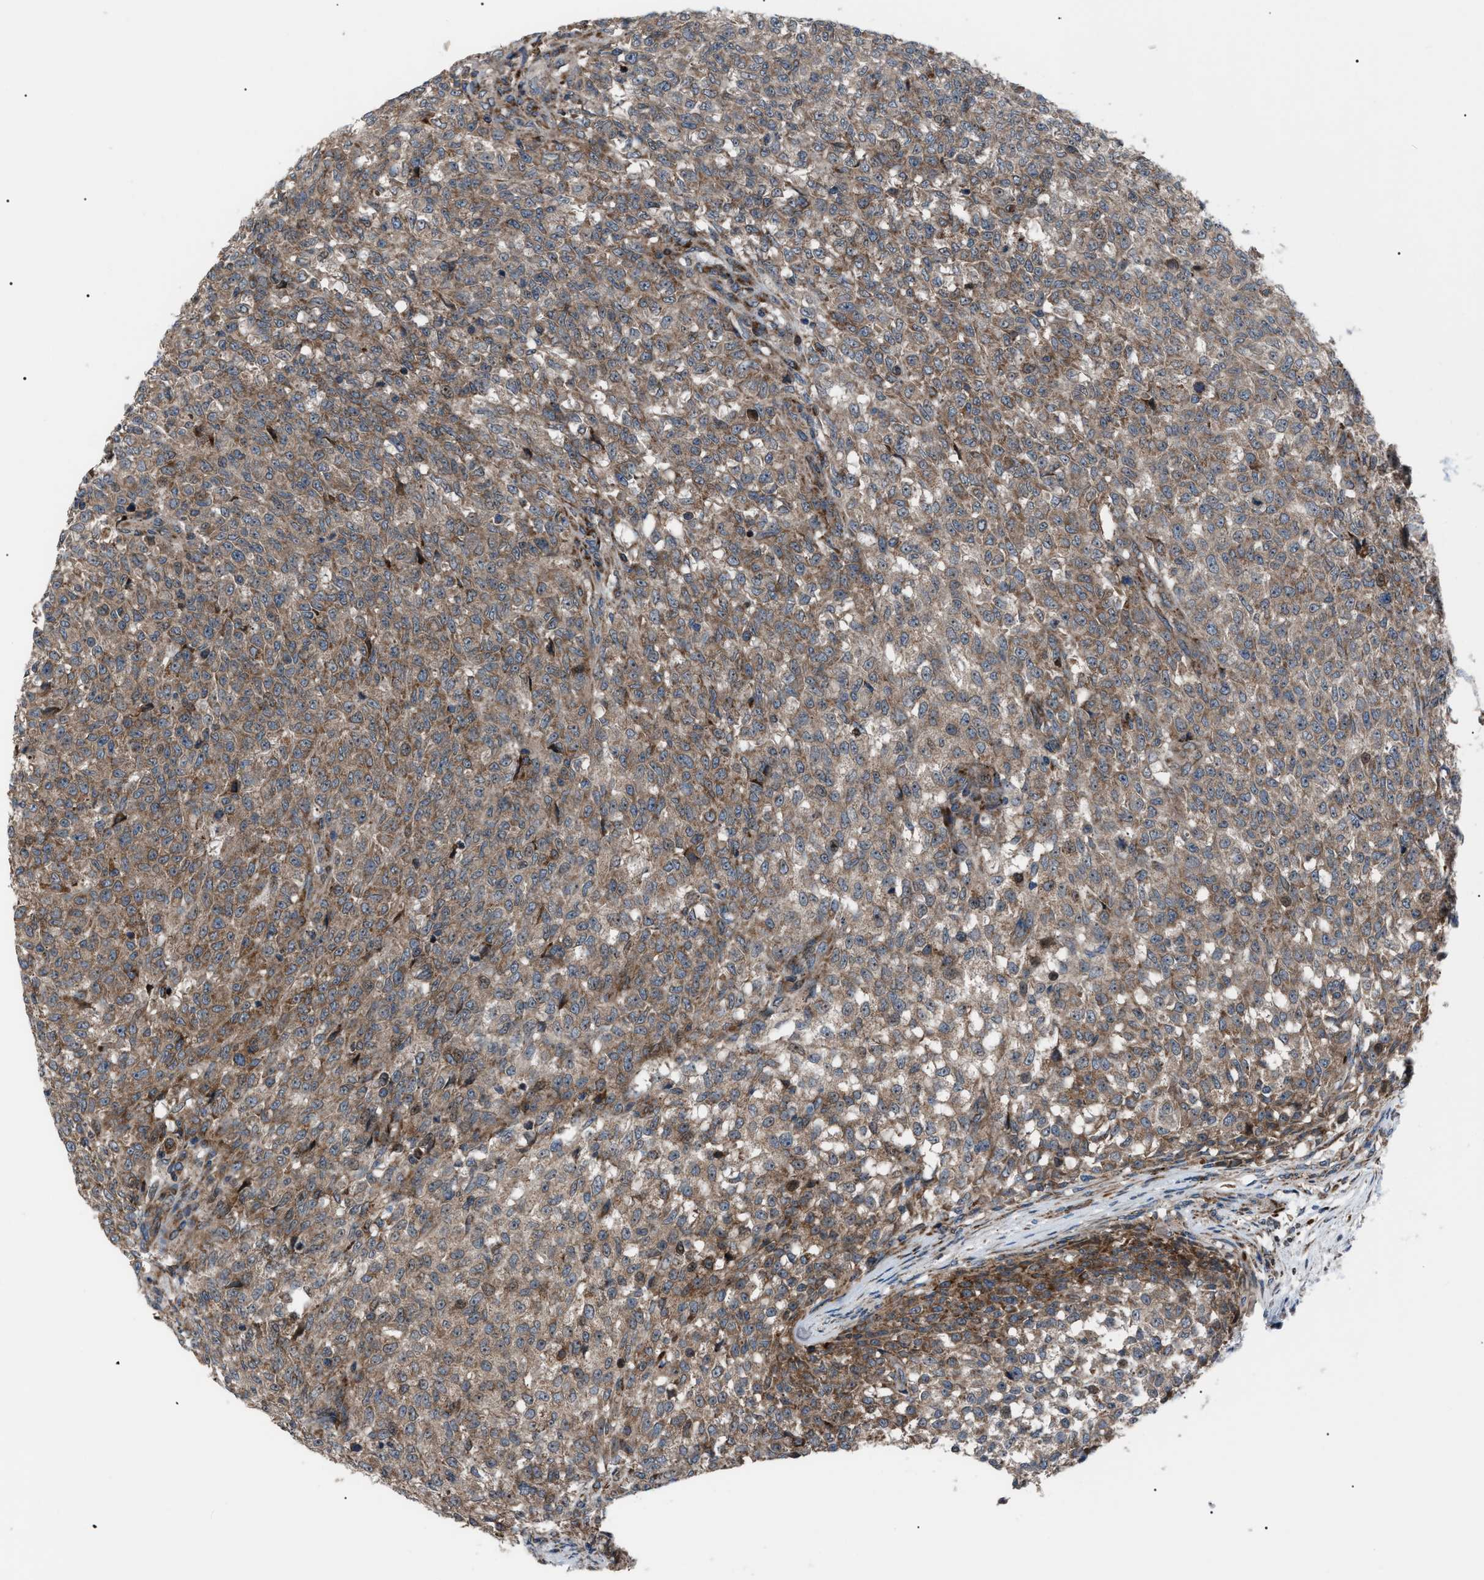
{"staining": {"intensity": "moderate", "quantity": ">75%", "location": "cytoplasmic/membranous"}, "tissue": "testis cancer", "cell_type": "Tumor cells", "image_type": "cancer", "snomed": [{"axis": "morphology", "description": "Seminoma, NOS"}, {"axis": "topography", "description": "Testis"}], "caption": "Seminoma (testis) was stained to show a protein in brown. There is medium levels of moderate cytoplasmic/membranous positivity in approximately >75% of tumor cells.", "gene": "AGO2", "patient": {"sex": "male", "age": 59}}